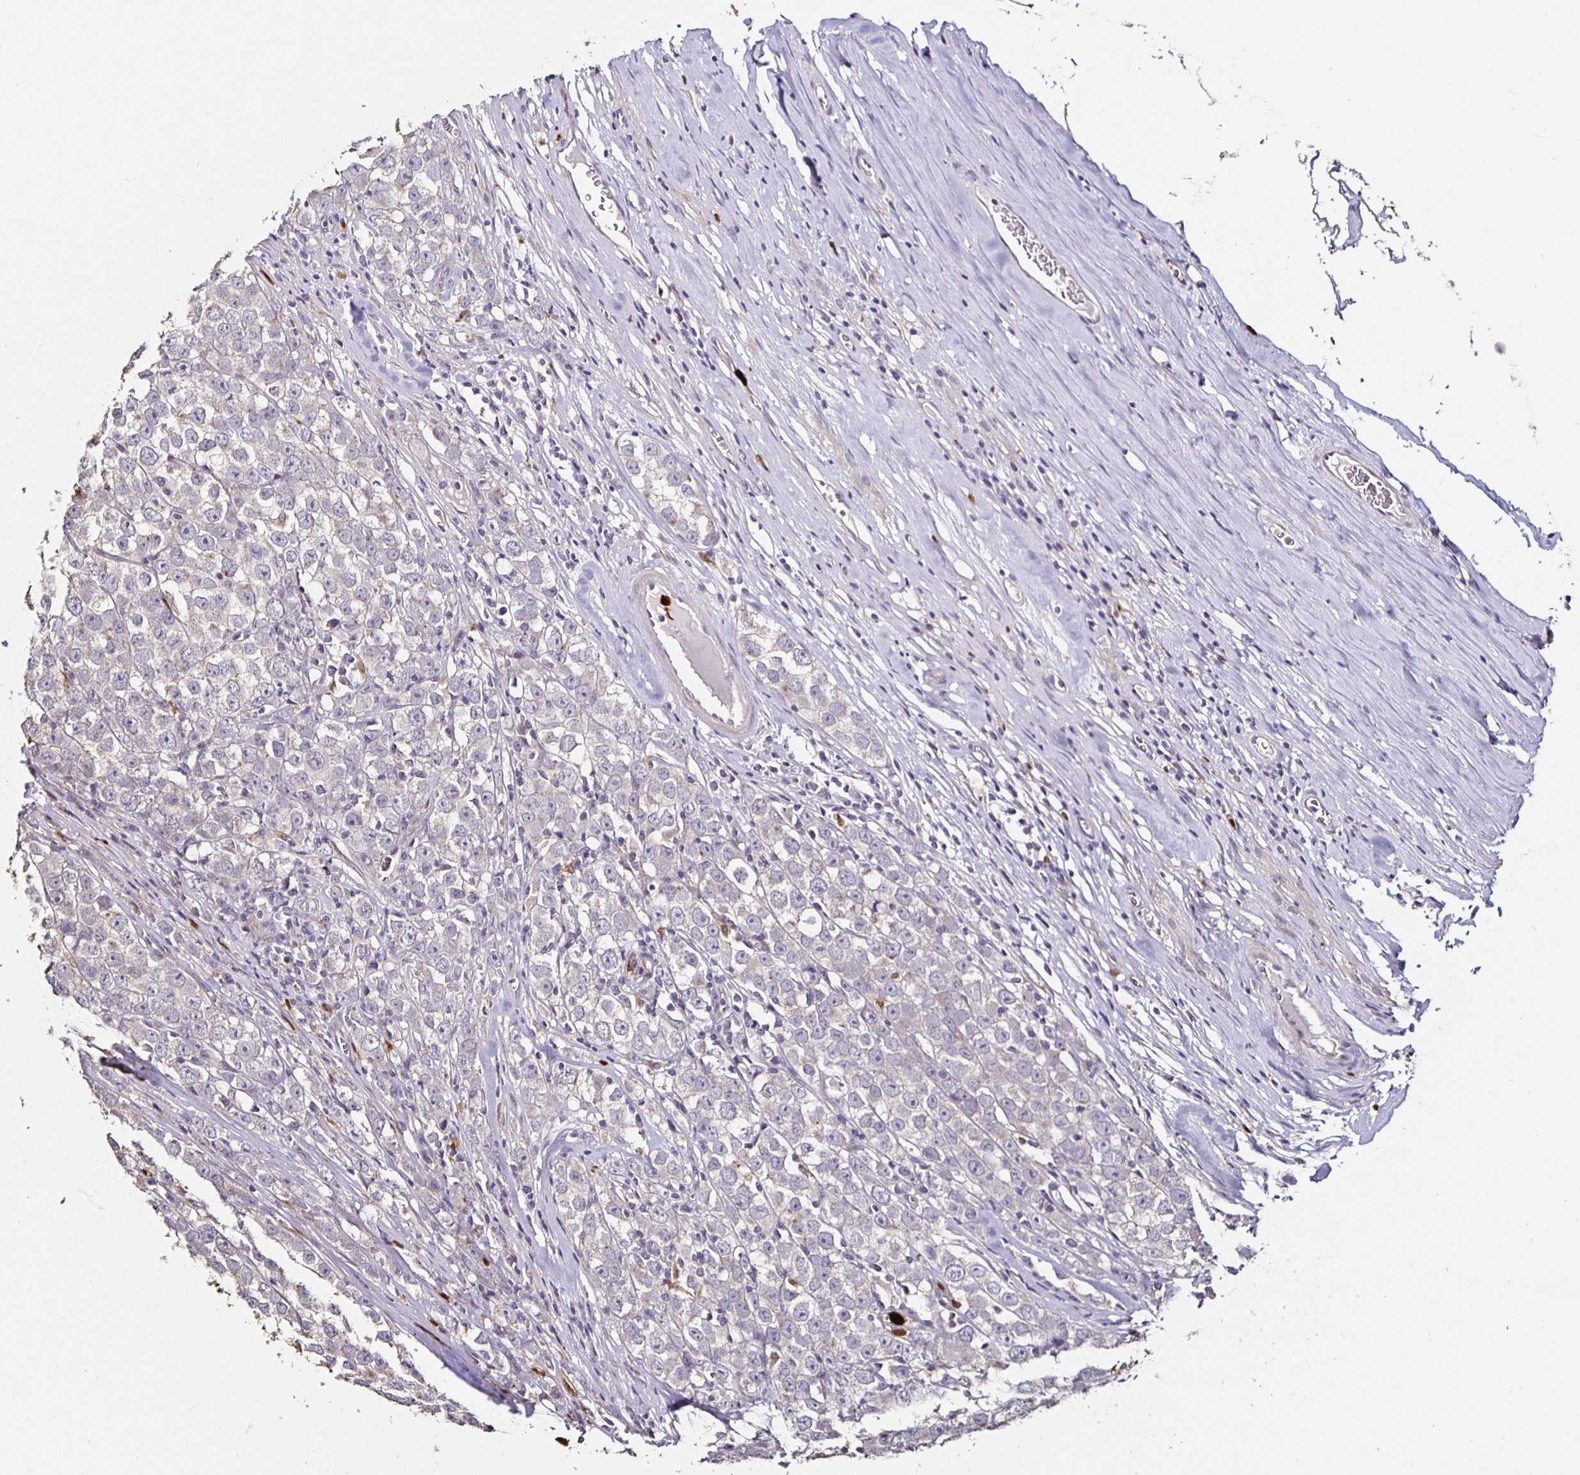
{"staining": {"intensity": "negative", "quantity": "none", "location": "none"}, "tissue": "testis cancer", "cell_type": "Tumor cells", "image_type": "cancer", "snomed": [{"axis": "morphology", "description": "Seminoma, NOS"}, {"axis": "morphology", "description": "Carcinoma, Embryonal, NOS"}, {"axis": "topography", "description": "Testis"}], "caption": "DAB immunohistochemical staining of human testis cancer (seminoma) demonstrates no significant staining in tumor cells. (DAB immunohistochemistry (IHC) visualized using brightfield microscopy, high magnification).", "gene": "TLR4", "patient": {"sex": "male", "age": 52}}